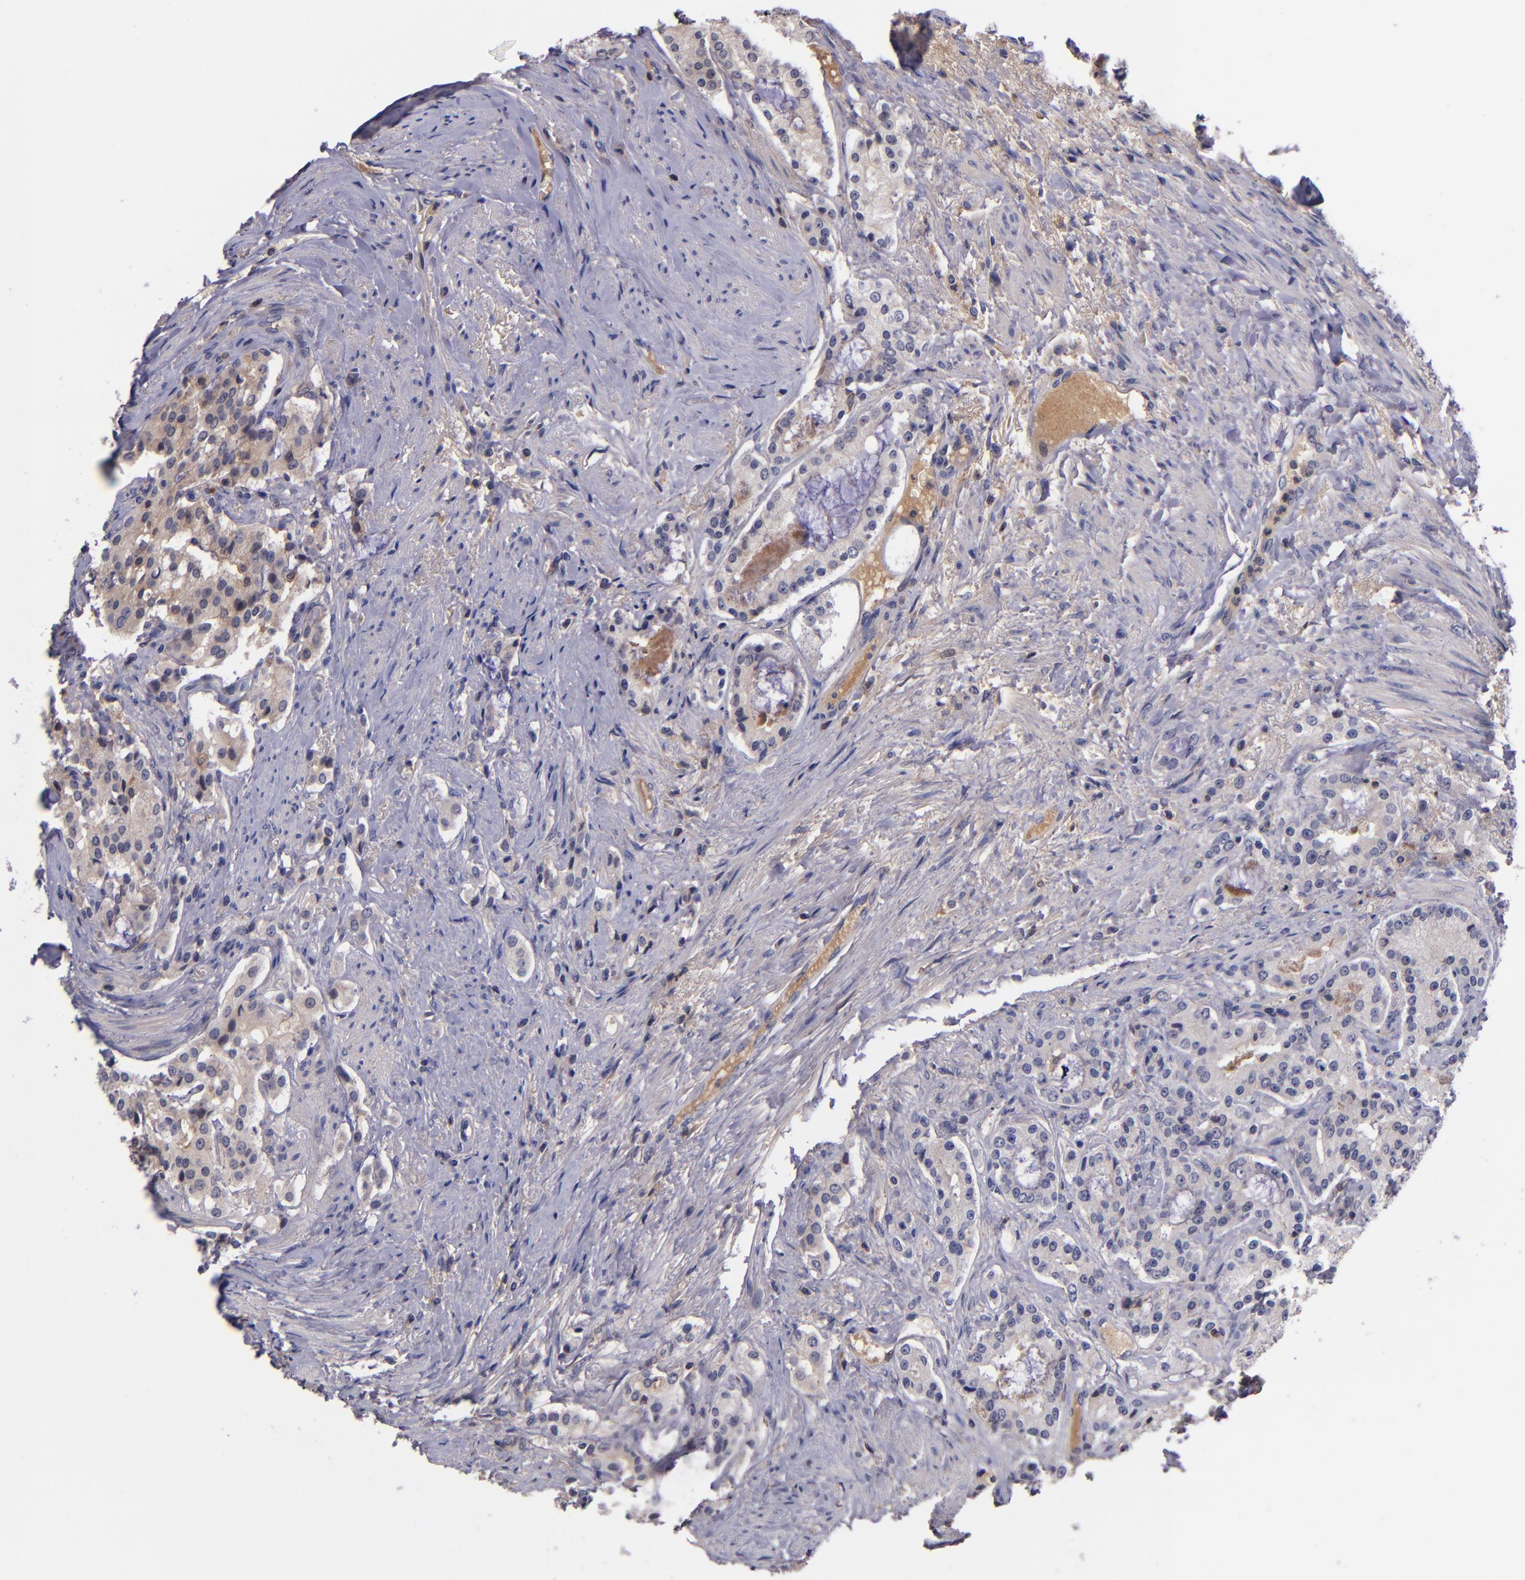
{"staining": {"intensity": "moderate", "quantity": ">75%", "location": "cytoplasmic/membranous"}, "tissue": "prostate cancer", "cell_type": "Tumor cells", "image_type": "cancer", "snomed": [{"axis": "morphology", "description": "Adenocarcinoma, Medium grade"}, {"axis": "topography", "description": "Prostate"}], "caption": "This photomicrograph demonstrates immunohistochemistry staining of human prostate cancer, with medium moderate cytoplasmic/membranous expression in about >75% of tumor cells.", "gene": "RBP4", "patient": {"sex": "male", "age": 72}}